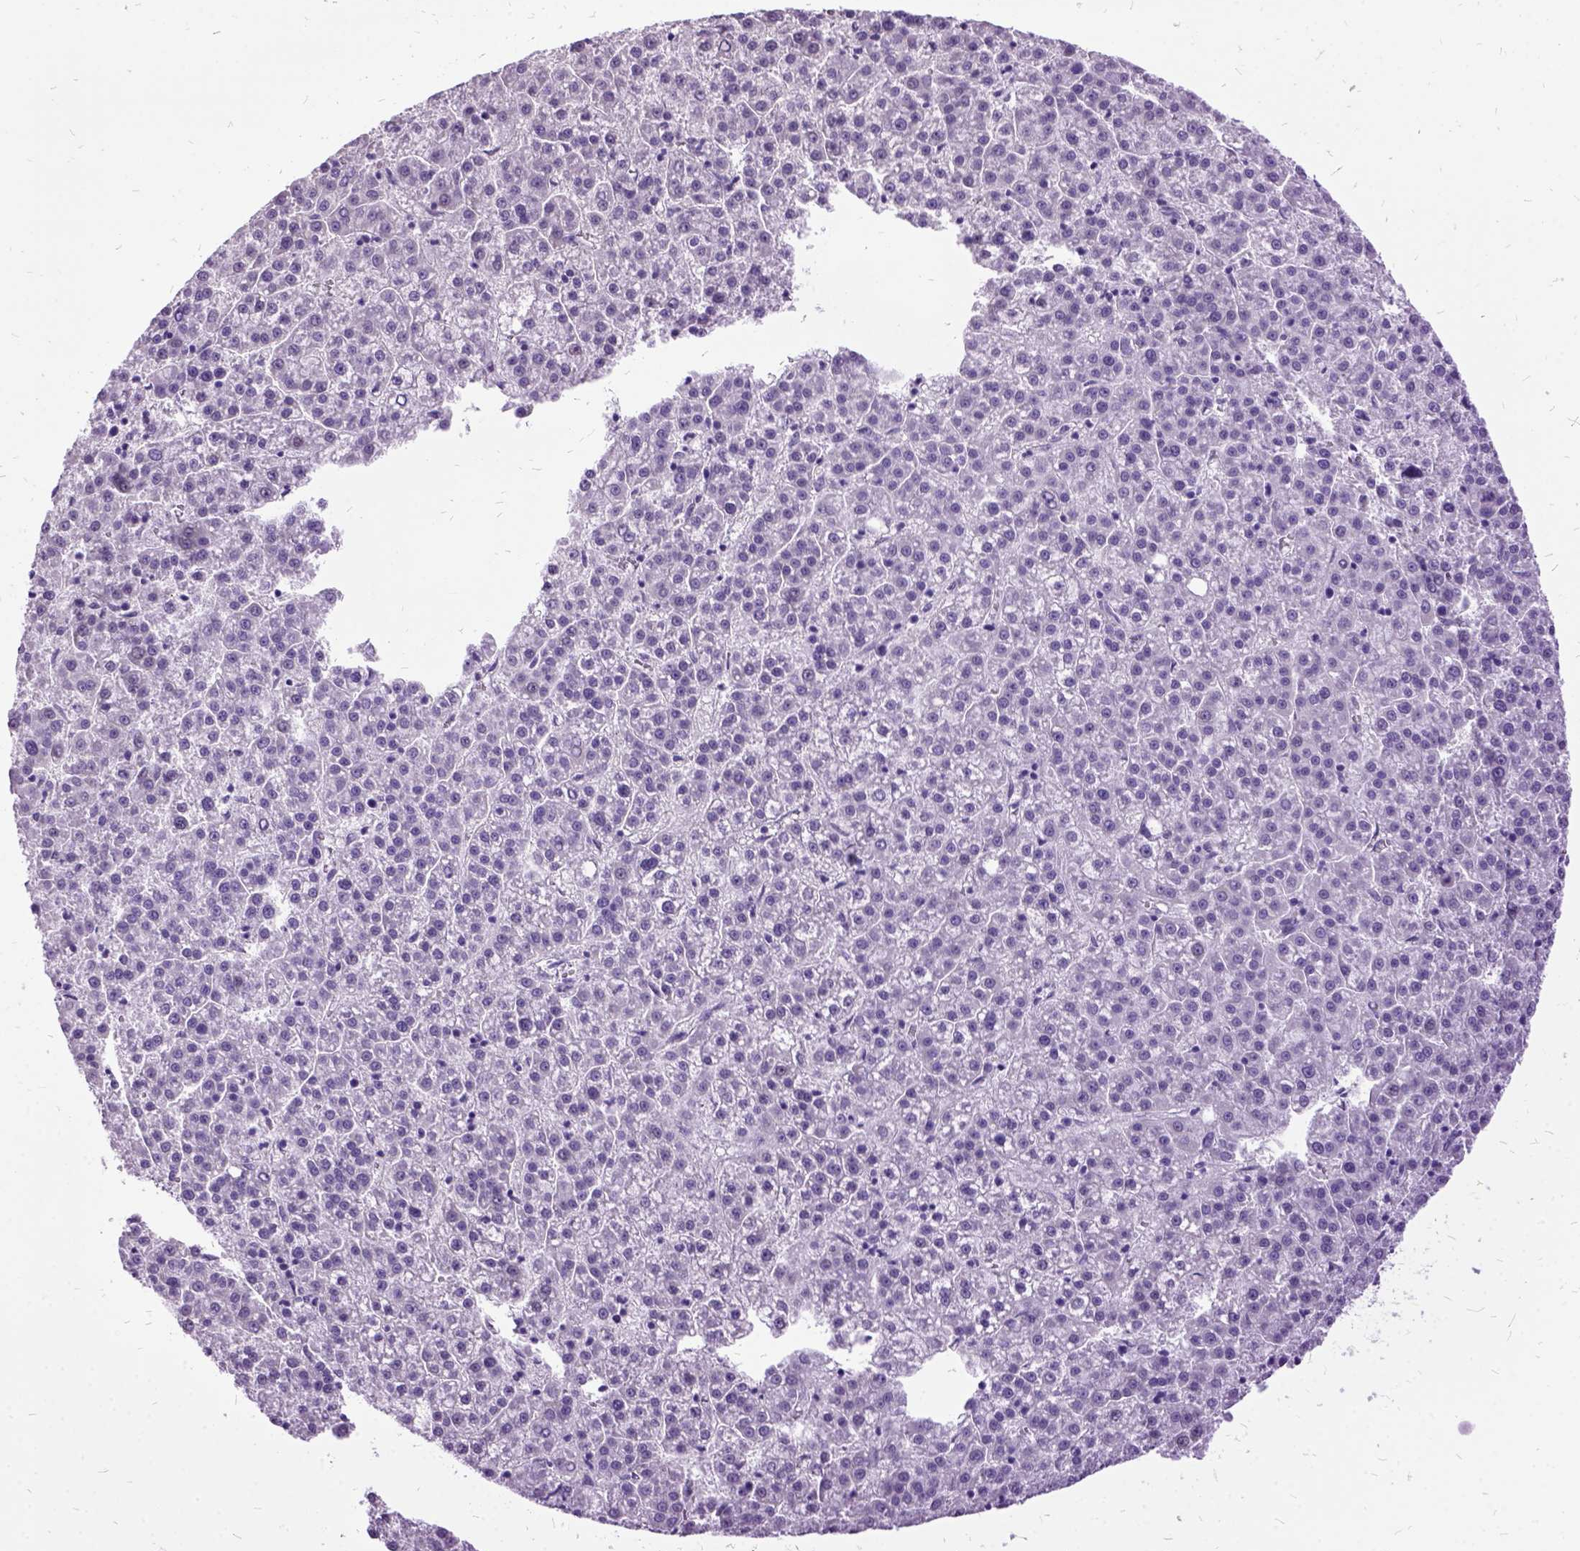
{"staining": {"intensity": "negative", "quantity": "none", "location": "none"}, "tissue": "liver cancer", "cell_type": "Tumor cells", "image_type": "cancer", "snomed": [{"axis": "morphology", "description": "Carcinoma, Hepatocellular, NOS"}, {"axis": "topography", "description": "Liver"}], "caption": "This is an immunohistochemistry (IHC) photomicrograph of liver cancer (hepatocellular carcinoma). There is no positivity in tumor cells.", "gene": "MME", "patient": {"sex": "female", "age": 58}}